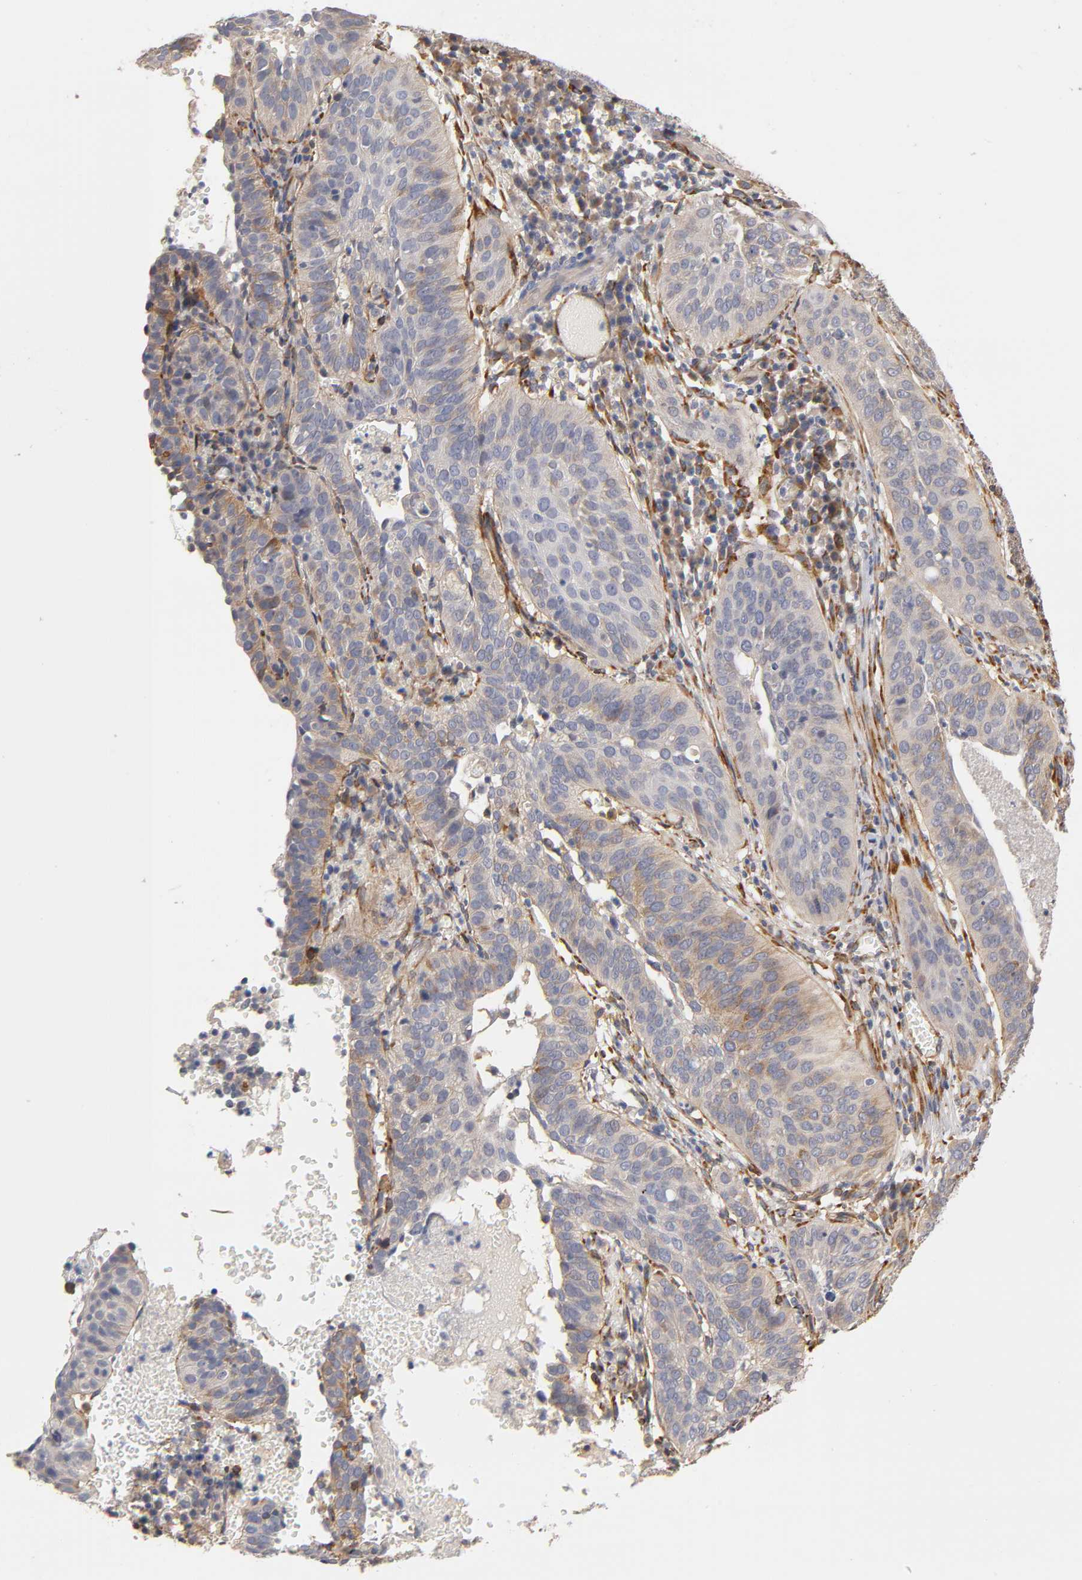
{"staining": {"intensity": "negative", "quantity": "none", "location": "none"}, "tissue": "cervical cancer", "cell_type": "Tumor cells", "image_type": "cancer", "snomed": [{"axis": "morphology", "description": "Squamous cell carcinoma, NOS"}, {"axis": "topography", "description": "Cervix"}], "caption": "Immunohistochemistry micrograph of neoplastic tissue: cervical squamous cell carcinoma stained with DAB (3,3'-diaminobenzidine) shows no significant protein positivity in tumor cells.", "gene": "LAMB1", "patient": {"sex": "female", "age": 39}}